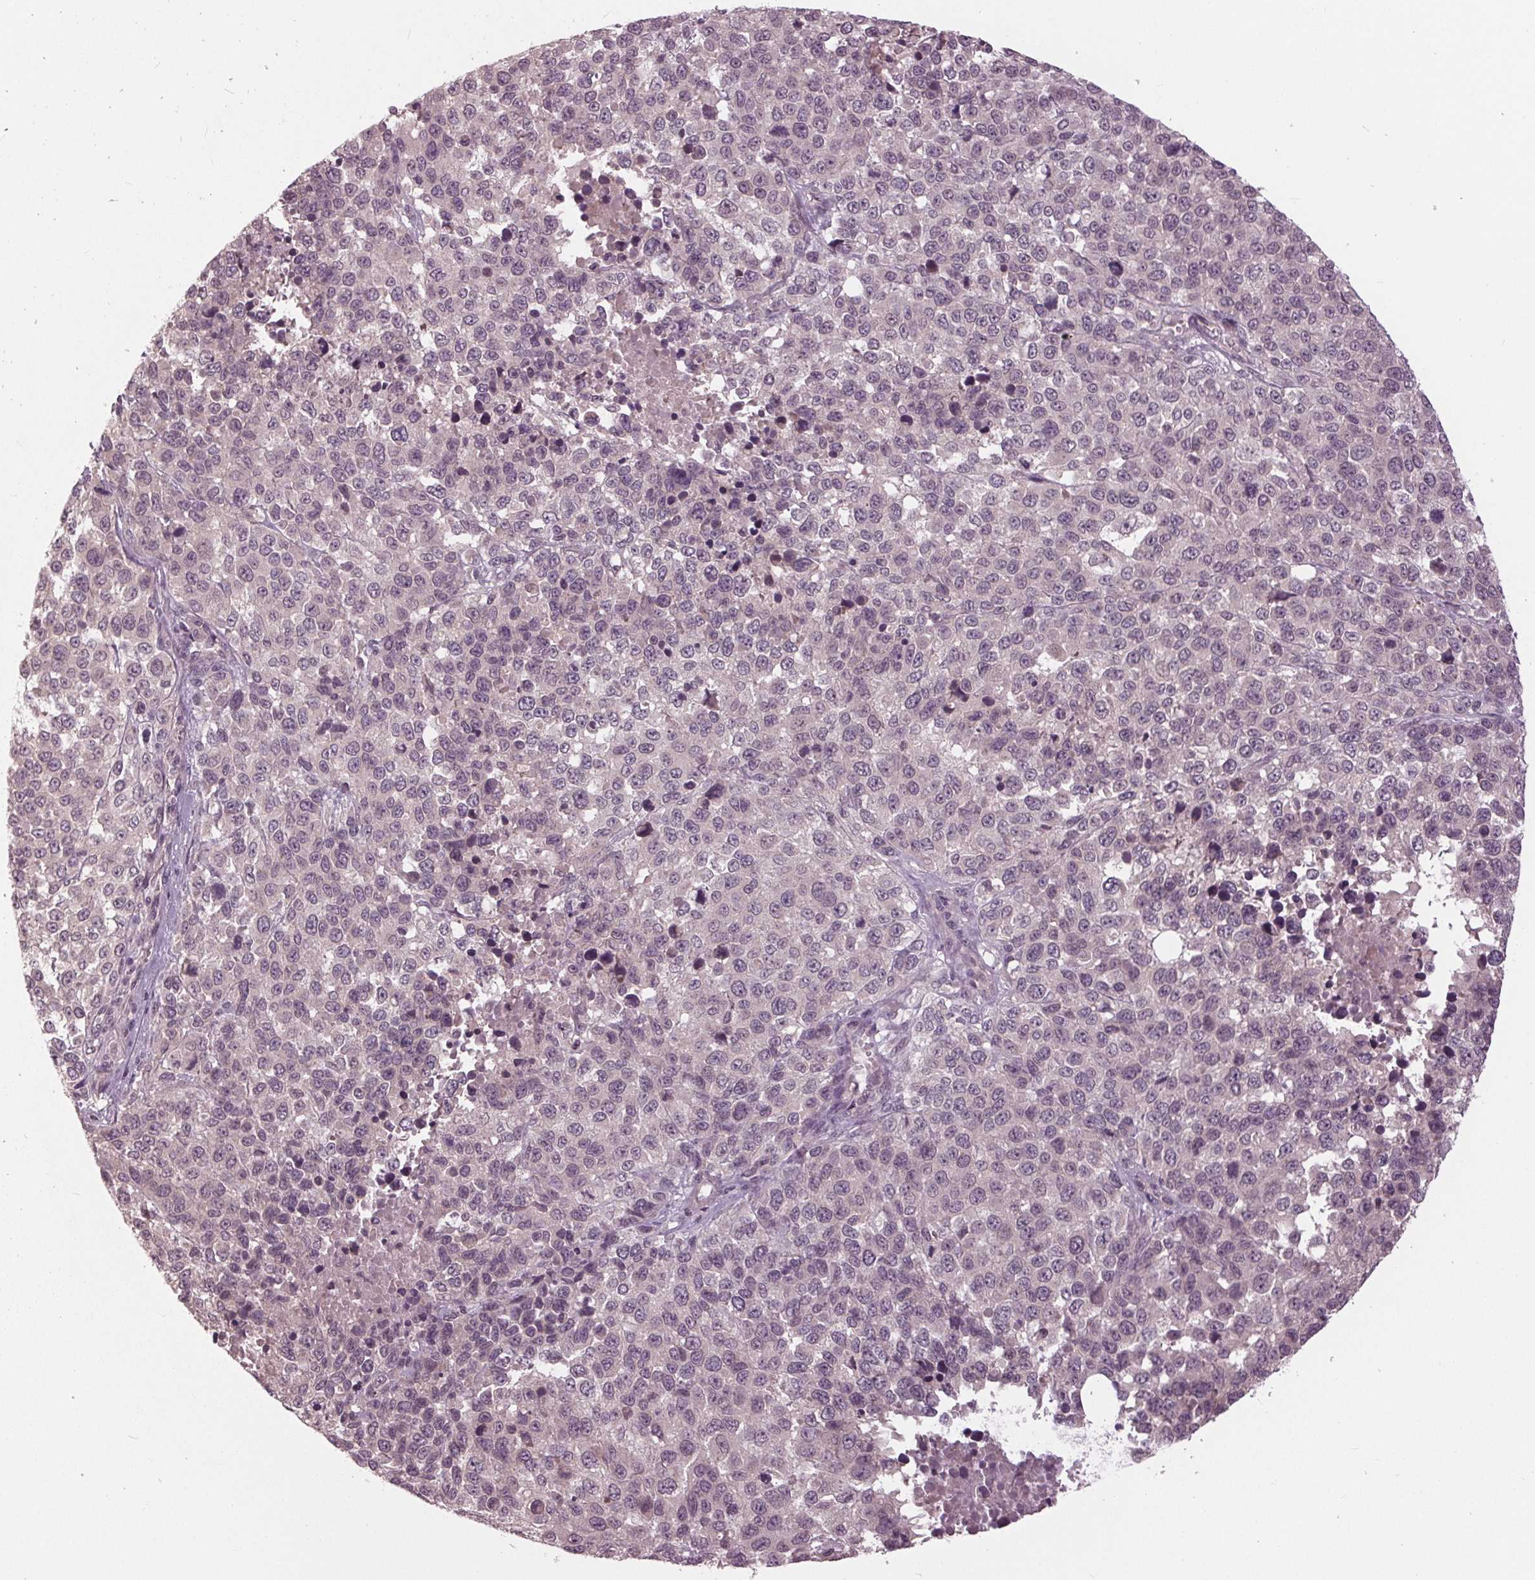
{"staining": {"intensity": "negative", "quantity": "none", "location": "none"}, "tissue": "melanoma", "cell_type": "Tumor cells", "image_type": "cancer", "snomed": [{"axis": "morphology", "description": "Malignant melanoma, Metastatic site"}, {"axis": "topography", "description": "Skin"}], "caption": "Tumor cells are negative for protein expression in human malignant melanoma (metastatic site).", "gene": "SIGLEC6", "patient": {"sex": "male", "age": 84}}